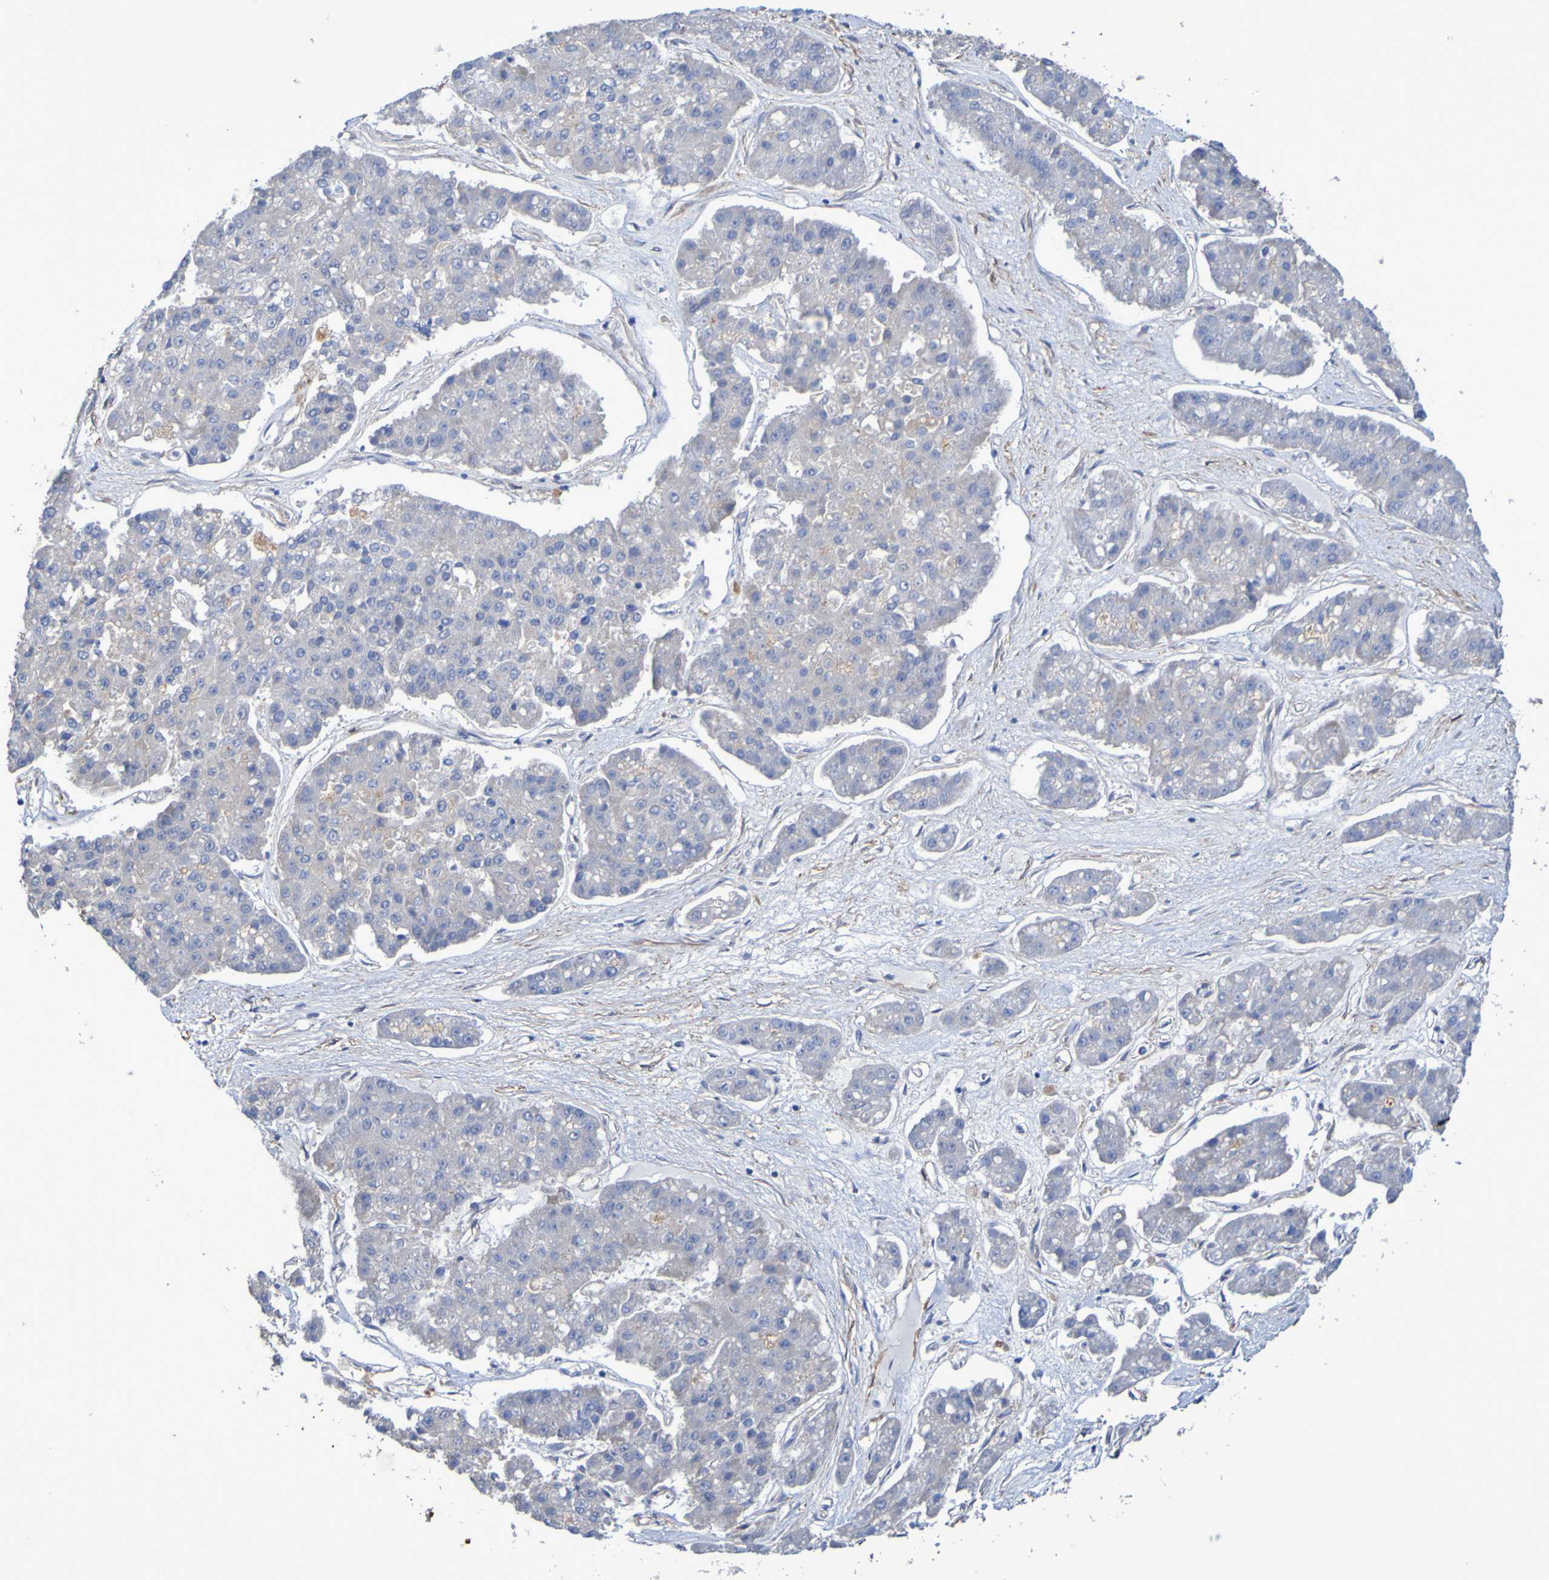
{"staining": {"intensity": "negative", "quantity": "none", "location": "none"}, "tissue": "pancreatic cancer", "cell_type": "Tumor cells", "image_type": "cancer", "snomed": [{"axis": "morphology", "description": "Adenocarcinoma, NOS"}, {"axis": "topography", "description": "Pancreas"}], "caption": "High magnification brightfield microscopy of adenocarcinoma (pancreatic) stained with DAB (3,3'-diaminobenzidine) (brown) and counterstained with hematoxylin (blue): tumor cells show no significant staining.", "gene": "SRPRB", "patient": {"sex": "male", "age": 50}}